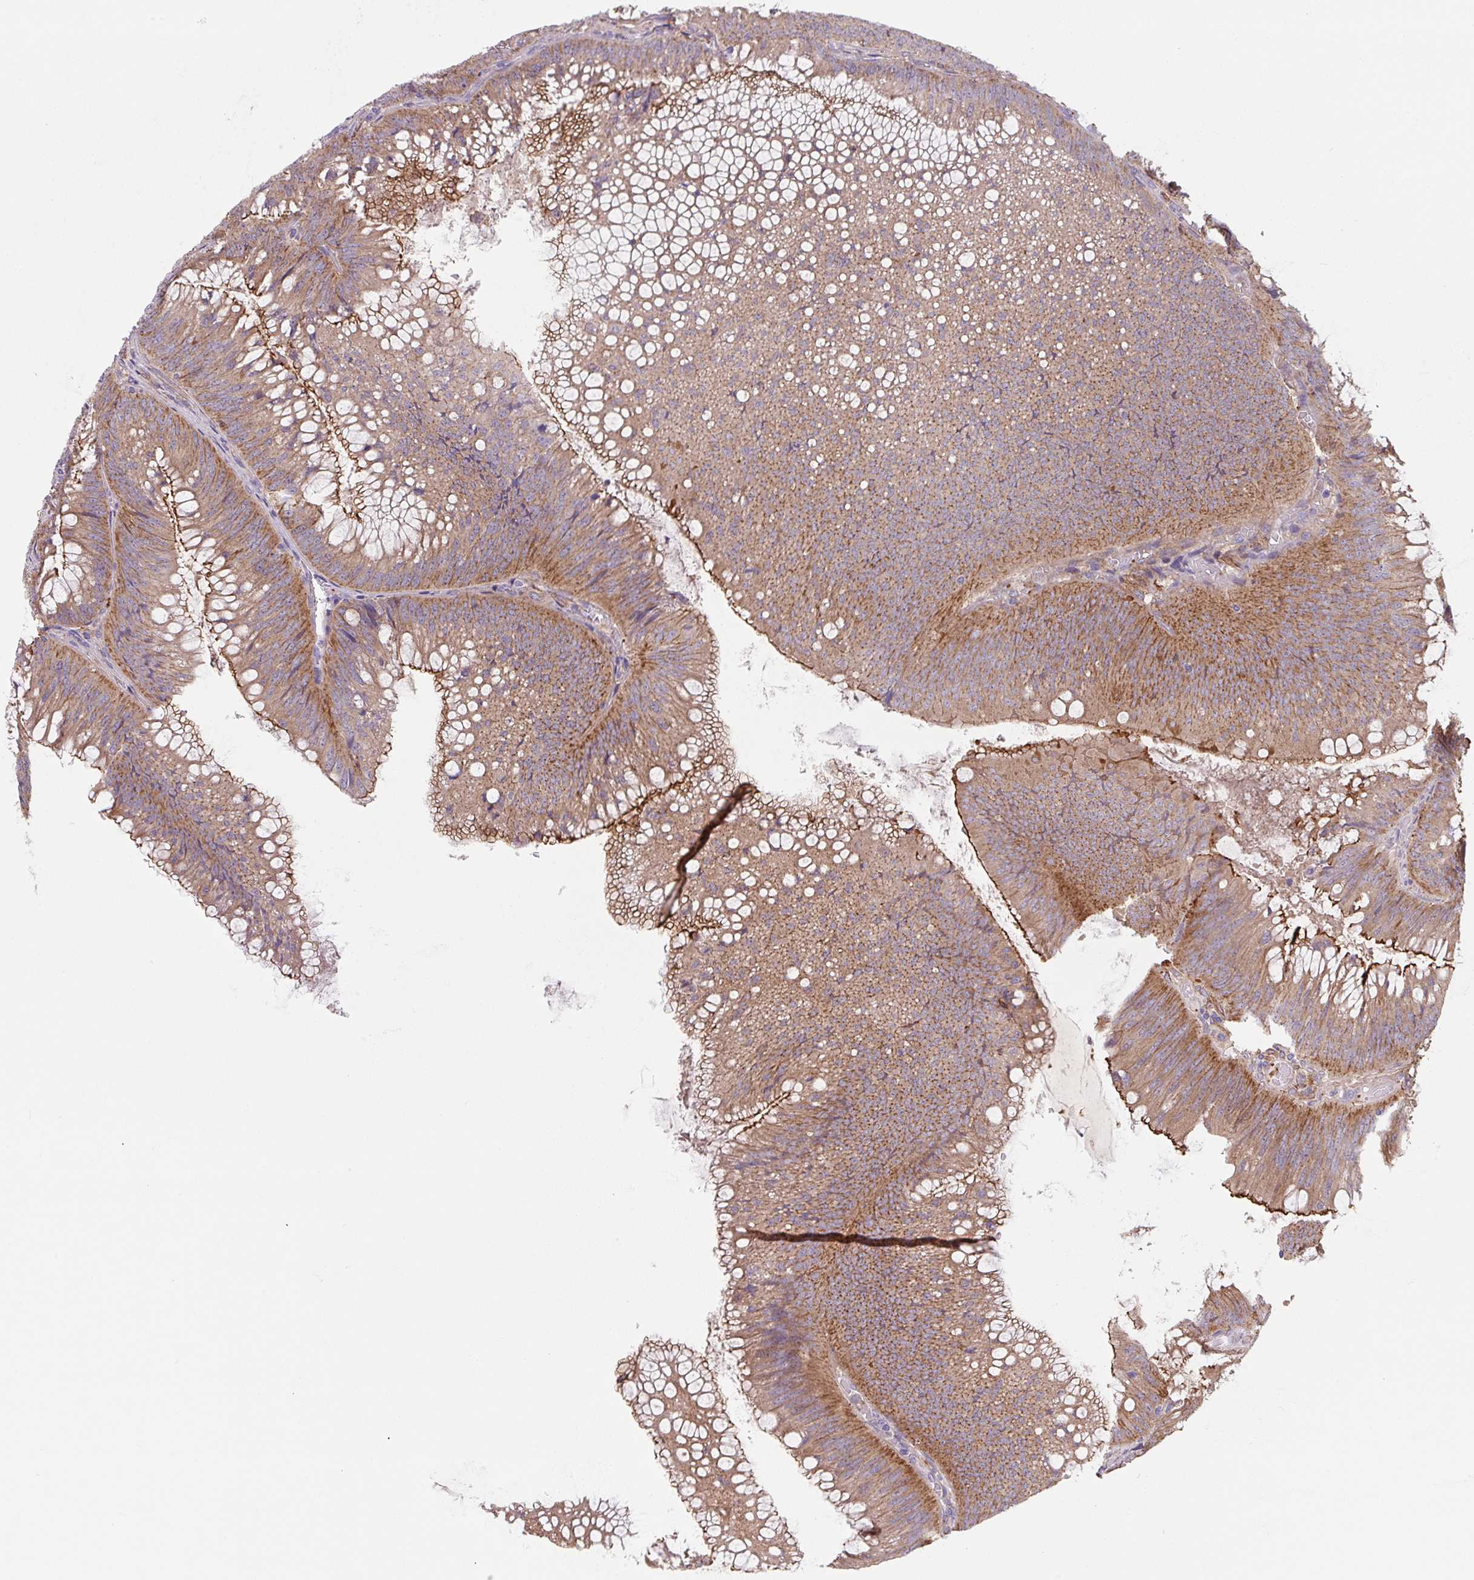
{"staining": {"intensity": "moderate", "quantity": ">75%", "location": "cytoplasmic/membranous"}, "tissue": "colorectal cancer", "cell_type": "Tumor cells", "image_type": "cancer", "snomed": [{"axis": "morphology", "description": "Adenocarcinoma, NOS"}, {"axis": "topography", "description": "Rectum"}], "caption": "The histopathology image demonstrates a brown stain indicating the presence of a protein in the cytoplasmic/membranous of tumor cells in colorectal adenocarcinoma.", "gene": "DHFR2", "patient": {"sex": "female", "age": 72}}